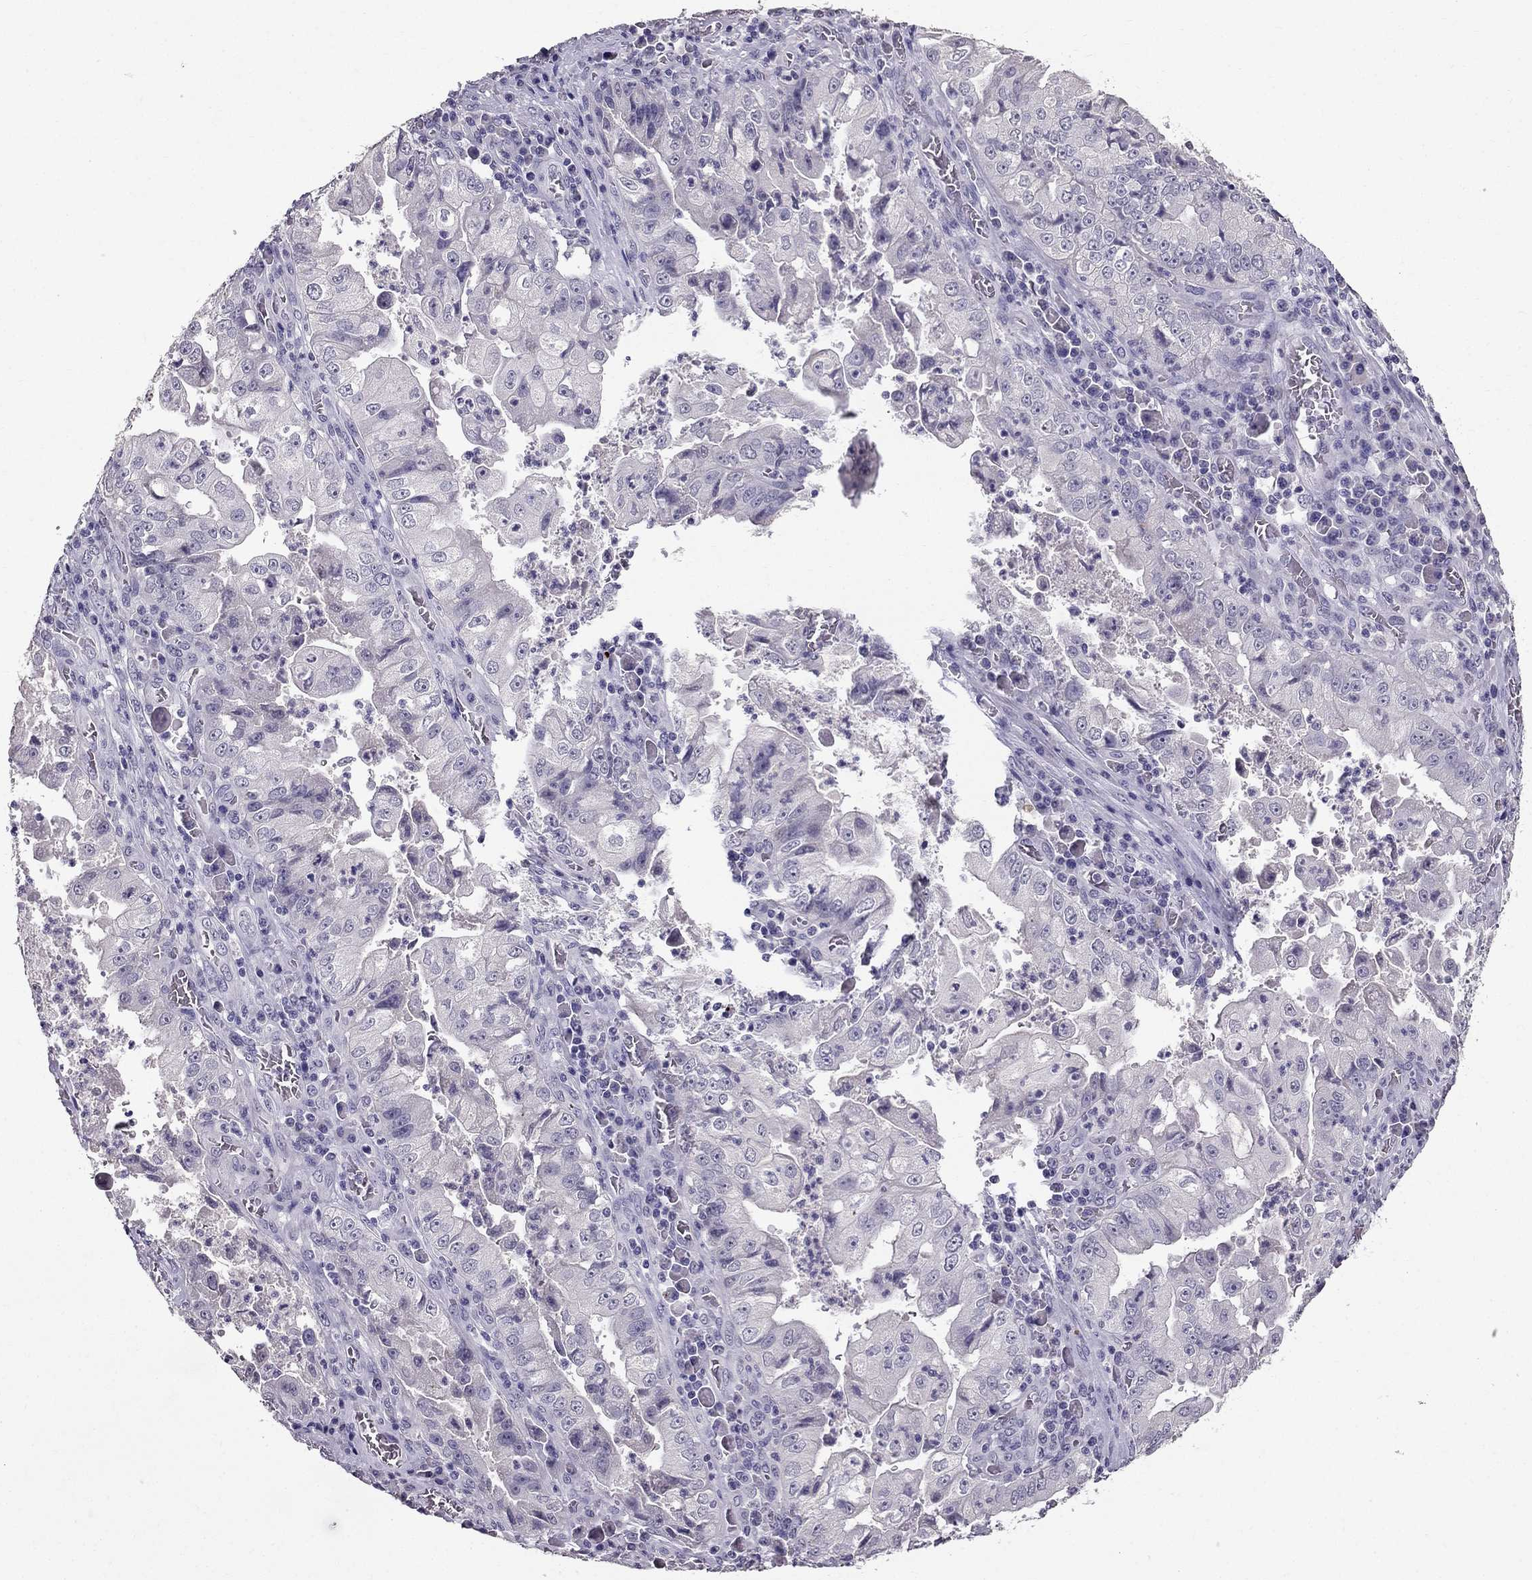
{"staining": {"intensity": "negative", "quantity": "none", "location": "none"}, "tissue": "stomach cancer", "cell_type": "Tumor cells", "image_type": "cancer", "snomed": [{"axis": "morphology", "description": "Adenocarcinoma, NOS"}, {"axis": "topography", "description": "Stomach"}], "caption": "Immunohistochemical staining of human stomach cancer (adenocarcinoma) displays no significant expression in tumor cells.", "gene": "SCG5", "patient": {"sex": "male", "age": 76}}